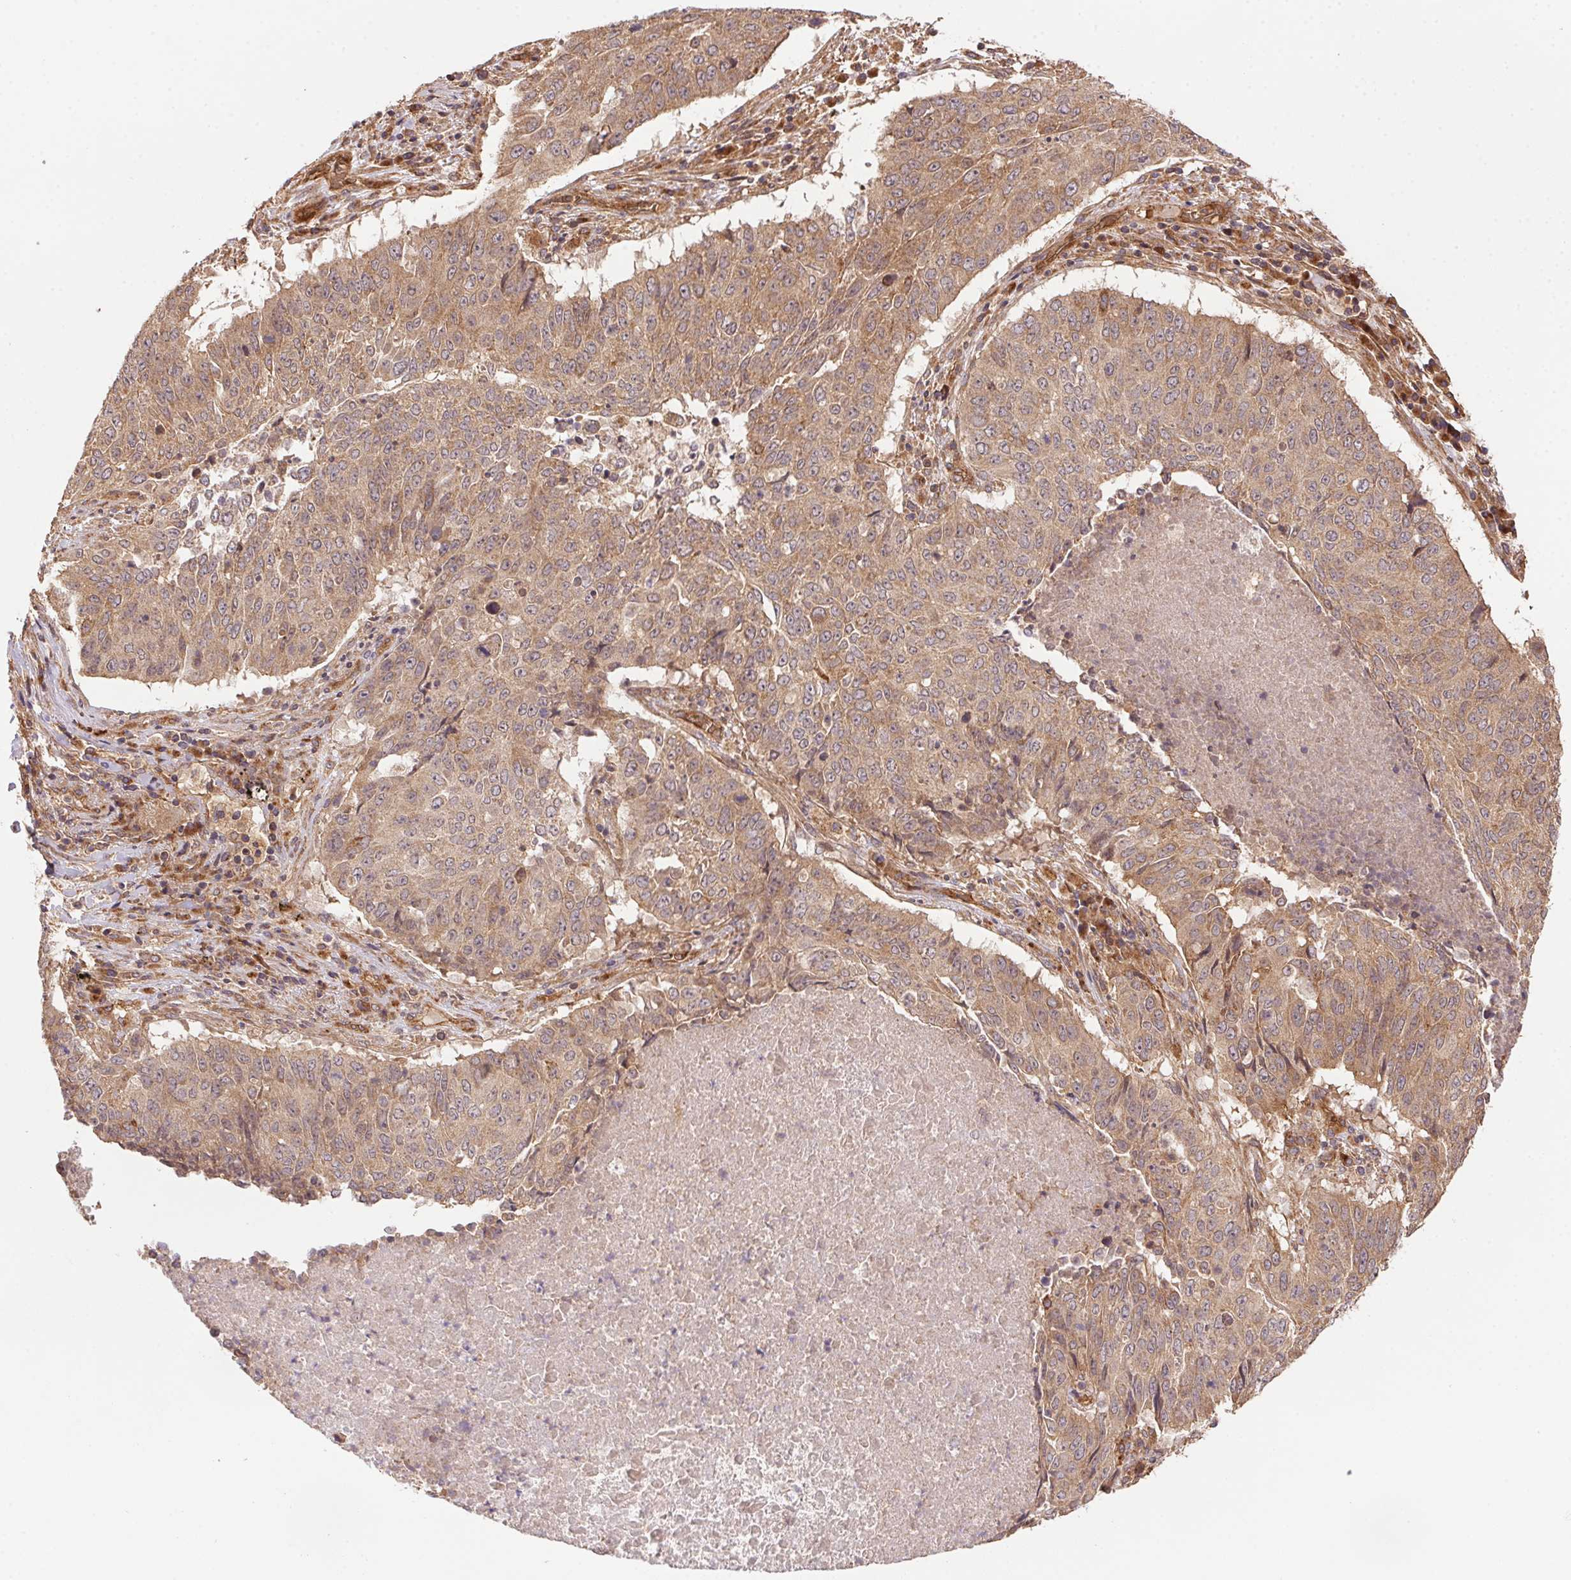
{"staining": {"intensity": "moderate", "quantity": ">75%", "location": "cytoplasmic/membranous"}, "tissue": "lung cancer", "cell_type": "Tumor cells", "image_type": "cancer", "snomed": [{"axis": "morphology", "description": "Normal tissue, NOS"}, {"axis": "morphology", "description": "Squamous cell carcinoma, NOS"}, {"axis": "topography", "description": "Bronchus"}, {"axis": "topography", "description": "Lung"}], "caption": "The micrograph shows immunohistochemical staining of lung squamous cell carcinoma. There is moderate cytoplasmic/membranous staining is appreciated in approximately >75% of tumor cells.", "gene": "USE1", "patient": {"sex": "male", "age": 64}}